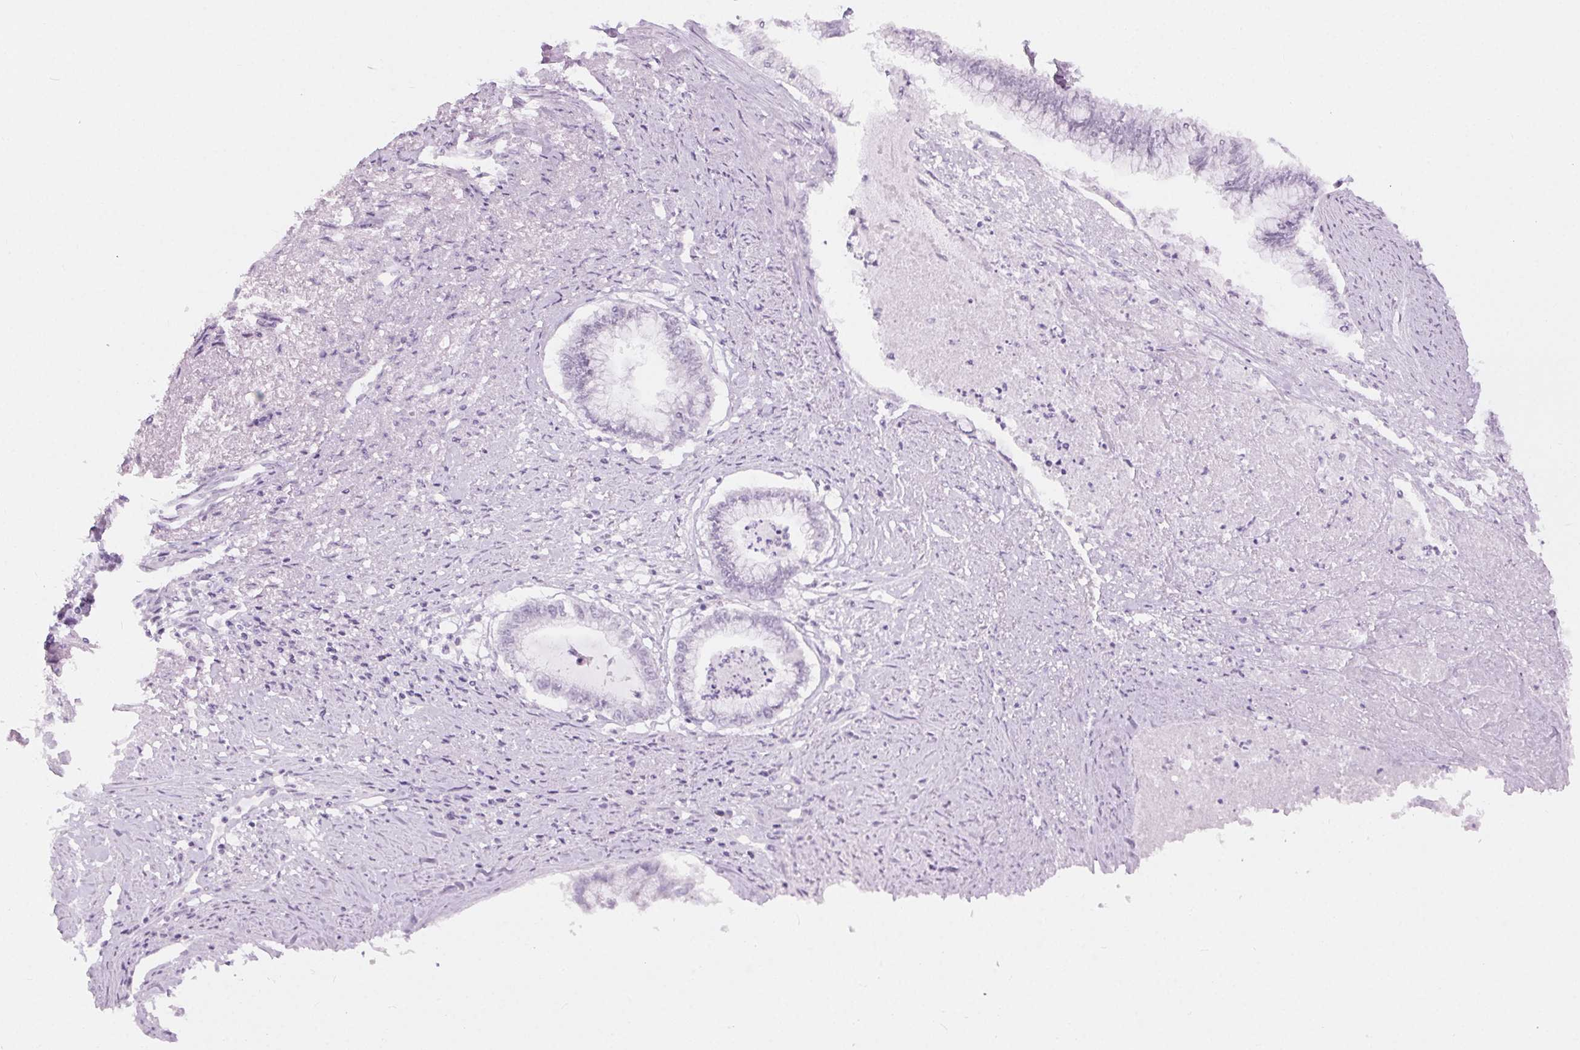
{"staining": {"intensity": "negative", "quantity": "none", "location": "none"}, "tissue": "endometrial cancer", "cell_type": "Tumor cells", "image_type": "cancer", "snomed": [{"axis": "morphology", "description": "Adenocarcinoma, NOS"}, {"axis": "topography", "description": "Endometrium"}], "caption": "DAB immunohistochemical staining of endometrial cancer (adenocarcinoma) demonstrates no significant positivity in tumor cells.", "gene": "BEND2", "patient": {"sex": "female", "age": 79}}